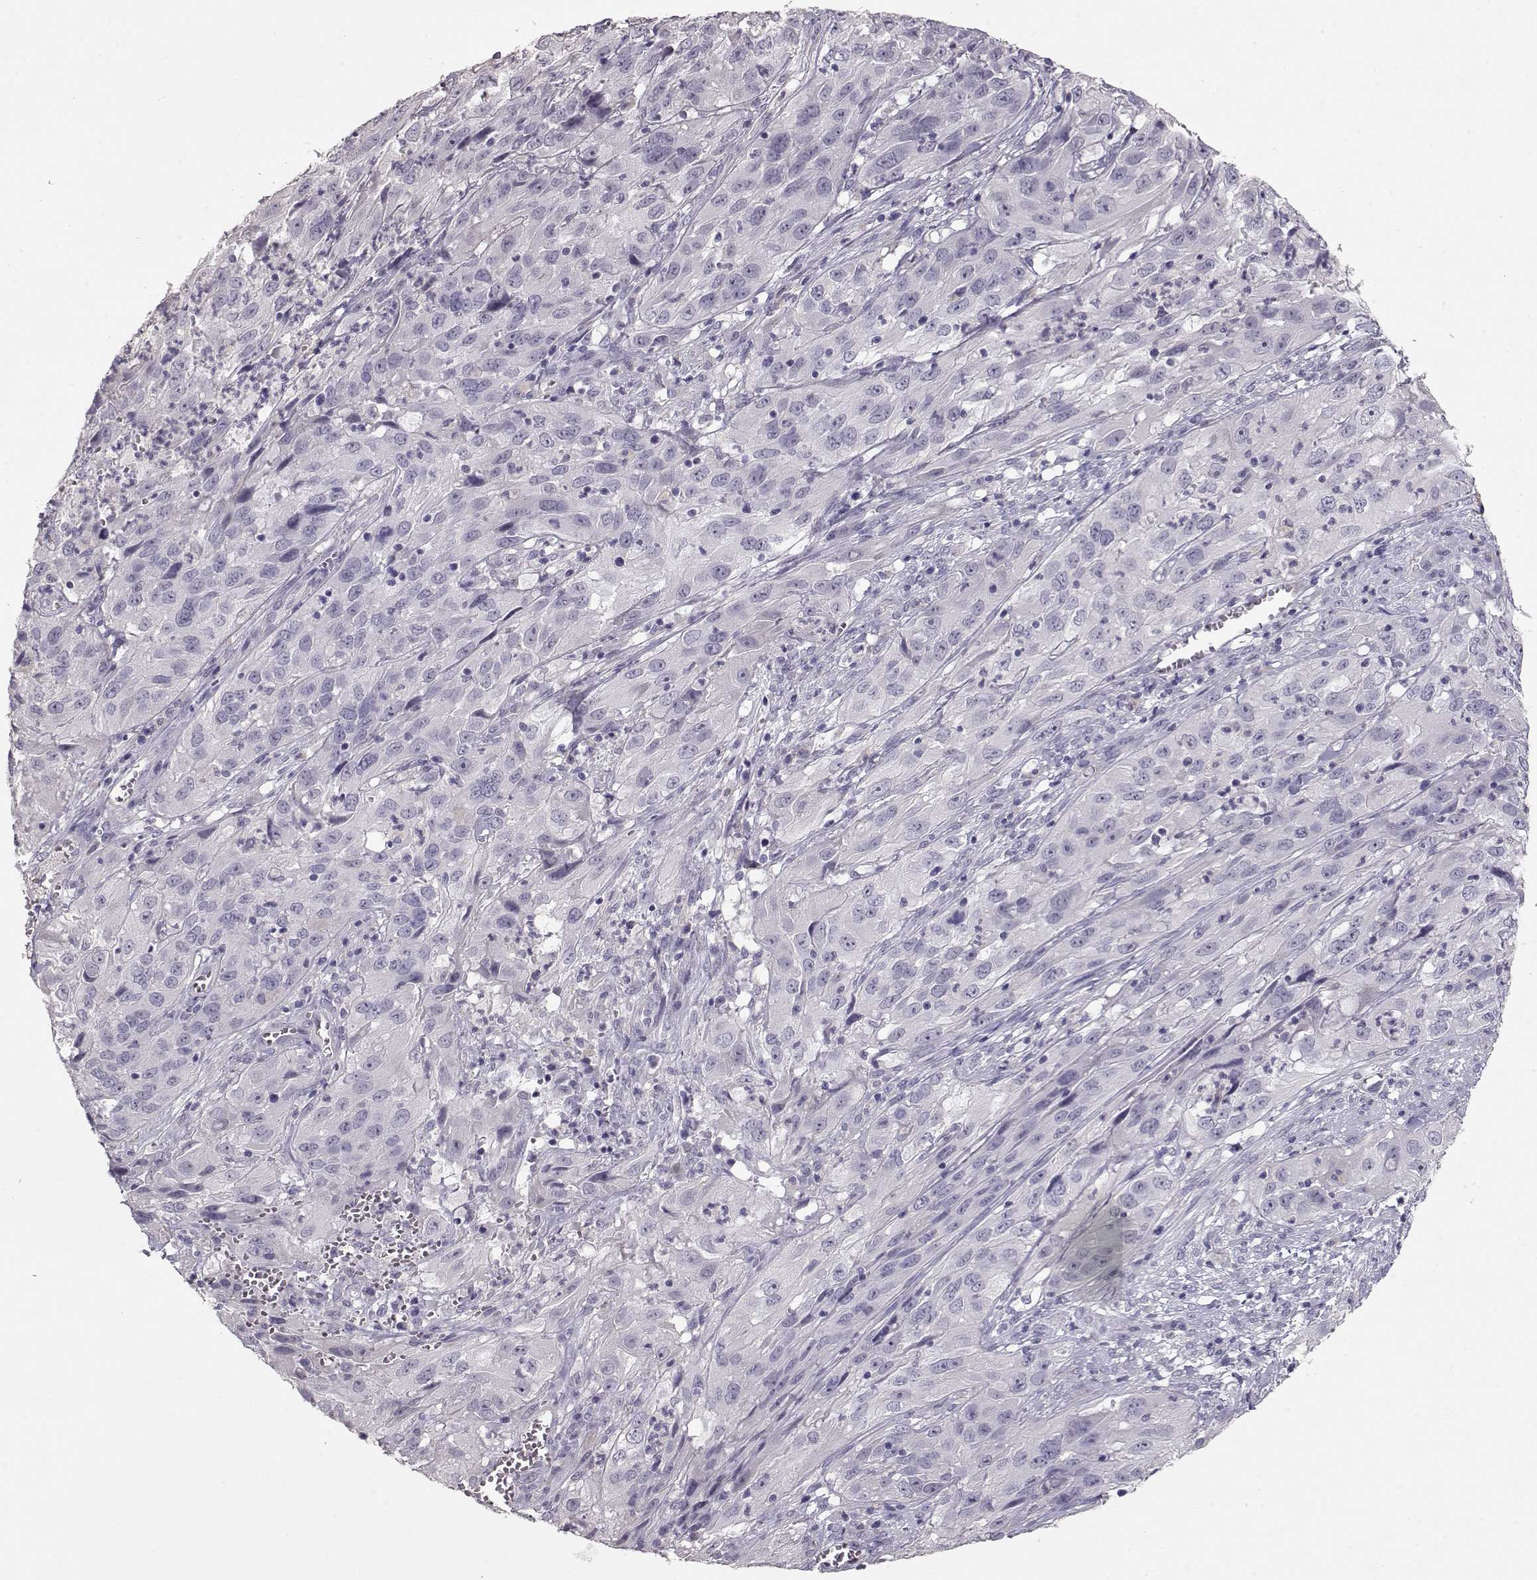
{"staining": {"intensity": "negative", "quantity": "none", "location": "none"}, "tissue": "cervical cancer", "cell_type": "Tumor cells", "image_type": "cancer", "snomed": [{"axis": "morphology", "description": "Squamous cell carcinoma, NOS"}, {"axis": "topography", "description": "Cervix"}], "caption": "Tumor cells are negative for brown protein staining in cervical squamous cell carcinoma.", "gene": "SLC18A1", "patient": {"sex": "female", "age": 32}}